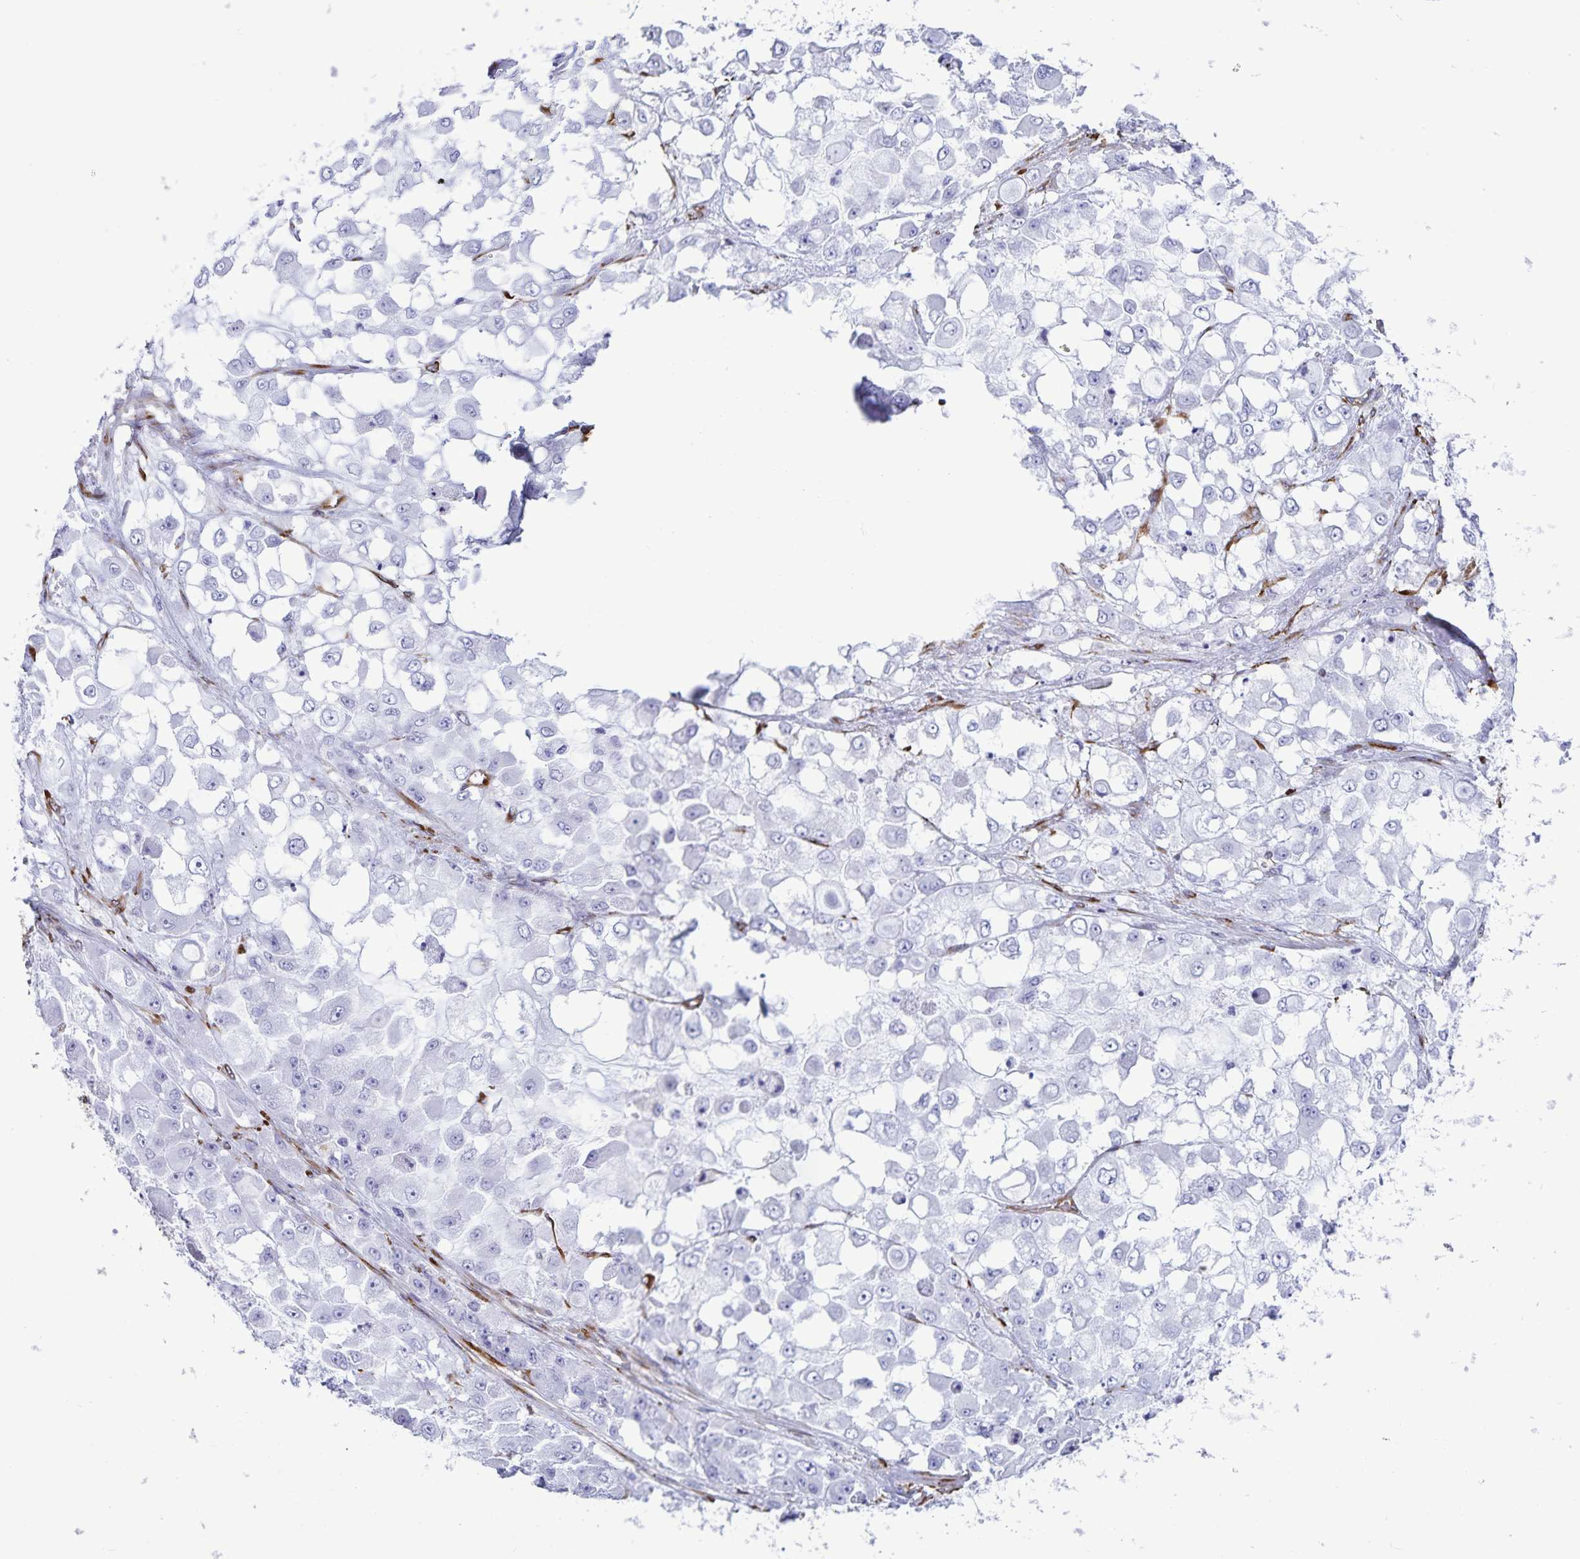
{"staining": {"intensity": "negative", "quantity": "none", "location": "none"}, "tissue": "stomach cancer", "cell_type": "Tumor cells", "image_type": "cancer", "snomed": [{"axis": "morphology", "description": "Adenocarcinoma, NOS"}, {"axis": "topography", "description": "Stomach"}], "caption": "Immunohistochemical staining of human stomach adenocarcinoma demonstrates no significant staining in tumor cells. (DAB immunohistochemistry (IHC) visualized using brightfield microscopy, high magnification).", "gene": "RCN1", "patient": {"sex": "female", "age": 76}}